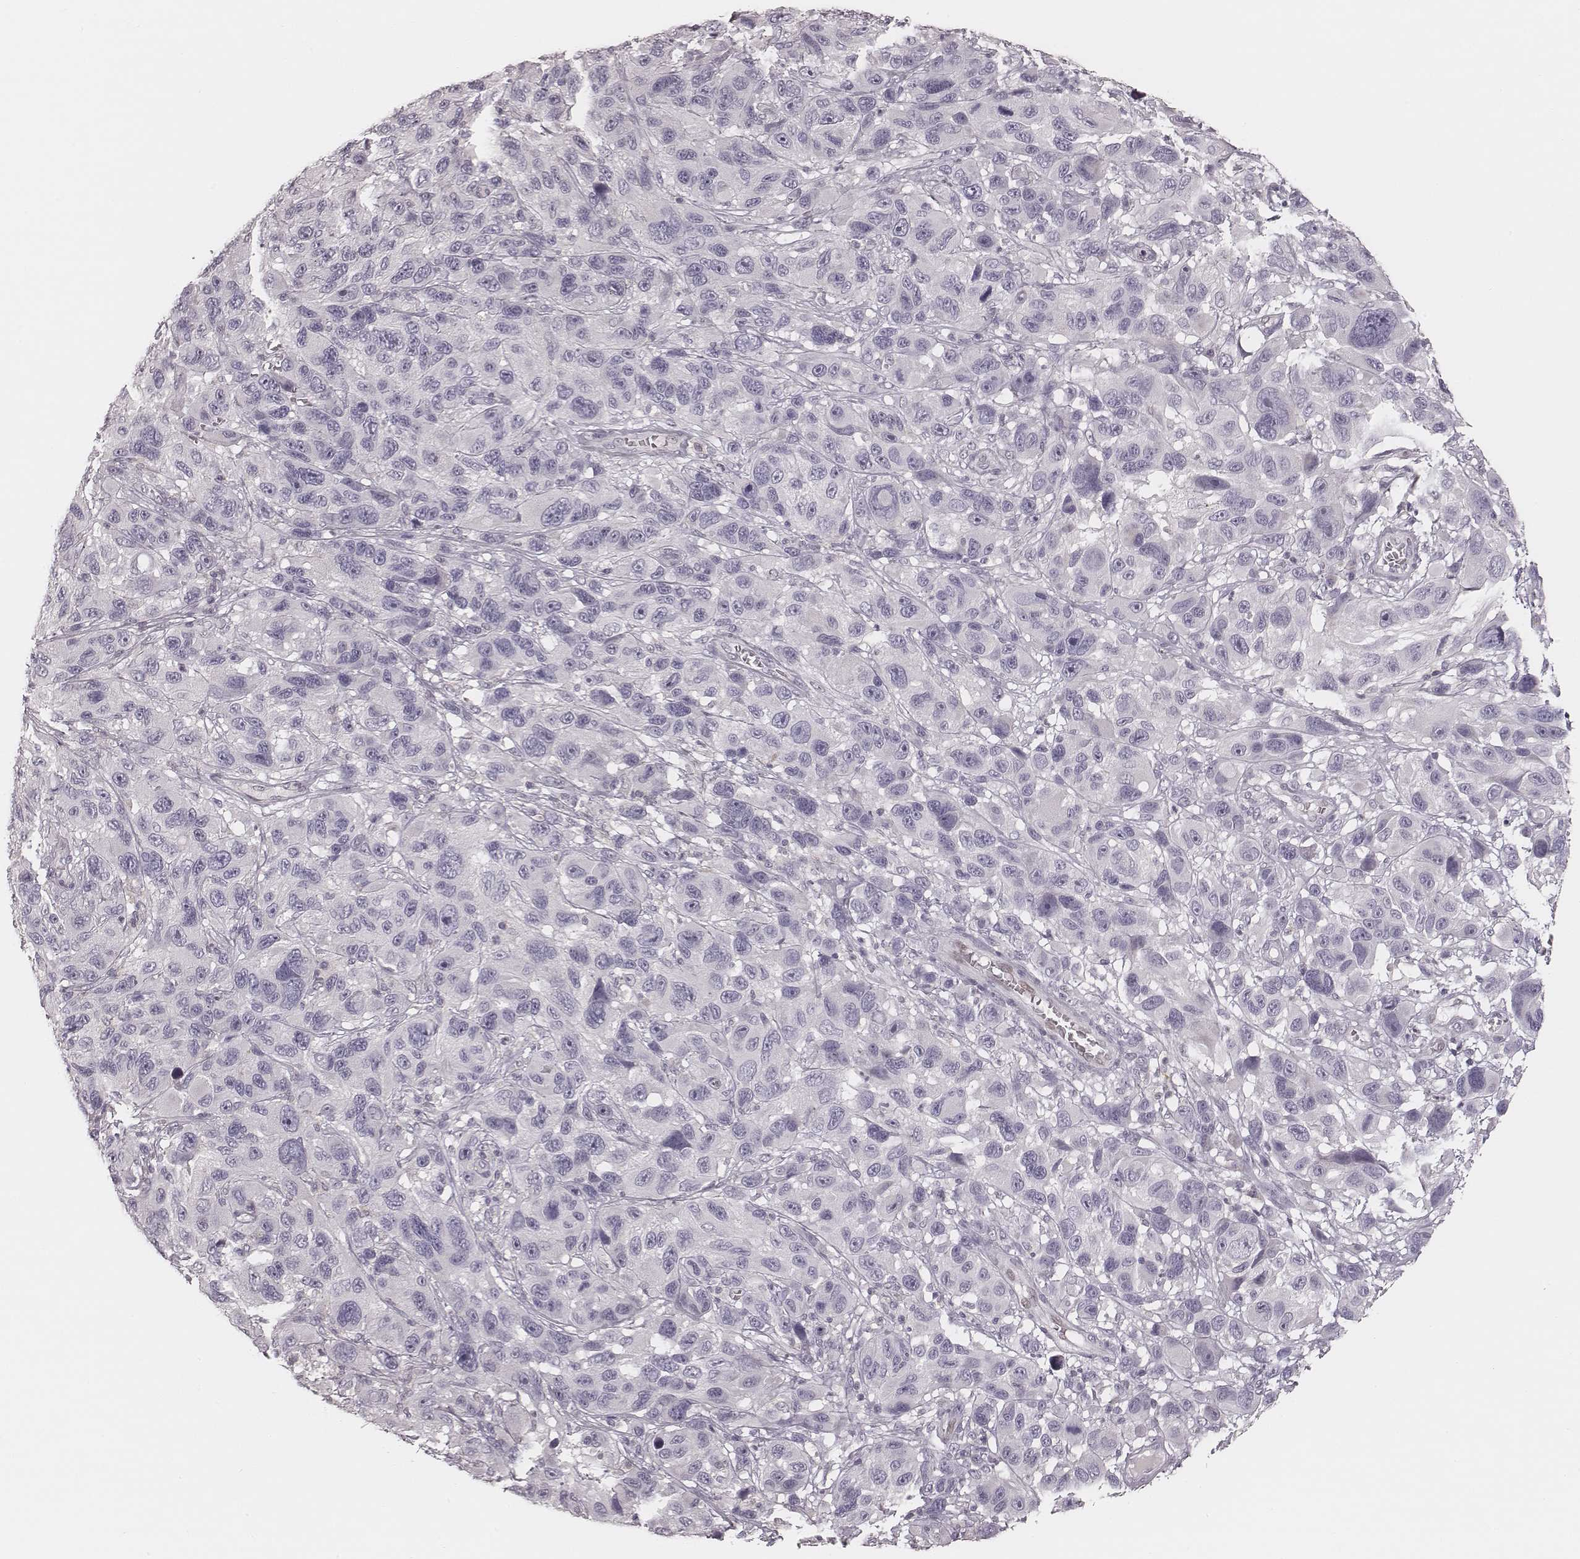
{"staining": {"intensity": "negative", "quantity": "none", "location": "none"}, "tissue": "melanoma", "cell_type": "Tumor cells", "image_type": "cancer", "snomed": [{"axis": "morphology", "description": "Malignant melanoma, NOS"}, {"axis": "topography", "description": "Skin"}], "caption": "IHC image of neoplastic tissue: melanoma stained with DAB shows no significant protein expression in tumor cells.", "gene": "MSX1", "patient": {"sex": "male", "age": 53}}